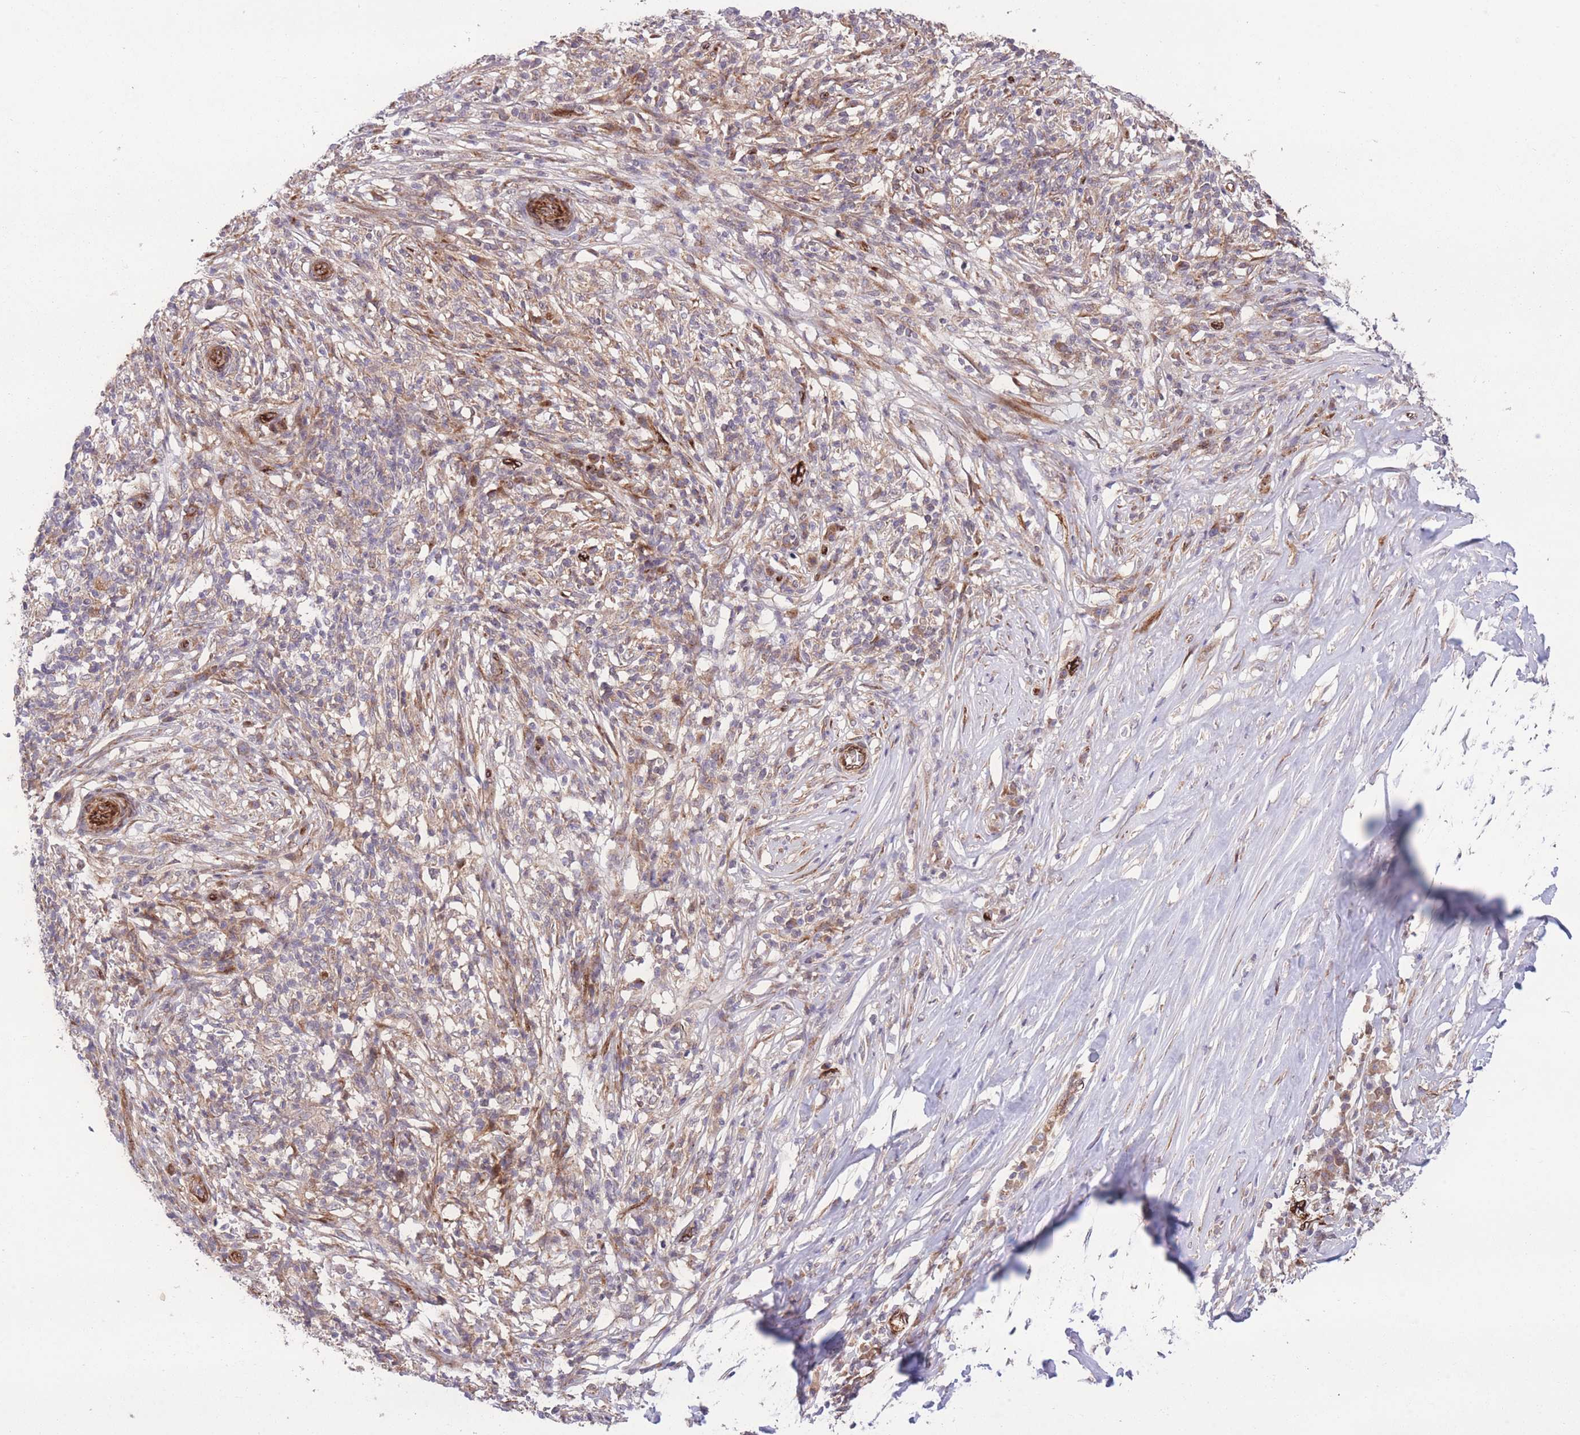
{"staining": {"intensity": "weak", "quantity": "25%-75%", "location": "cytoplasmic/membranous"}, "tissue": "melanoma", "cell_type": "Tumor cells", "image_type": "cancer", "snomed": [{"axis": "morphology", "description": "Malignant melanoma, NOS"}, {"axis": "topography", "description": "Skin"}], "caption": "High-power microscopy captured an immunohistochemistry photomicrograph of melanoma, revealing weak cytoplasmic/membranous positivity in approximately 25%-75% of tumor cells. The staining was performed using DAB to visualize the protein expression in brown, while the nuclei were stained in blue with hematoxylin (Magnification: 20x).", "gene": "CISH", "patient": {"sex": "male", "age": 66}}